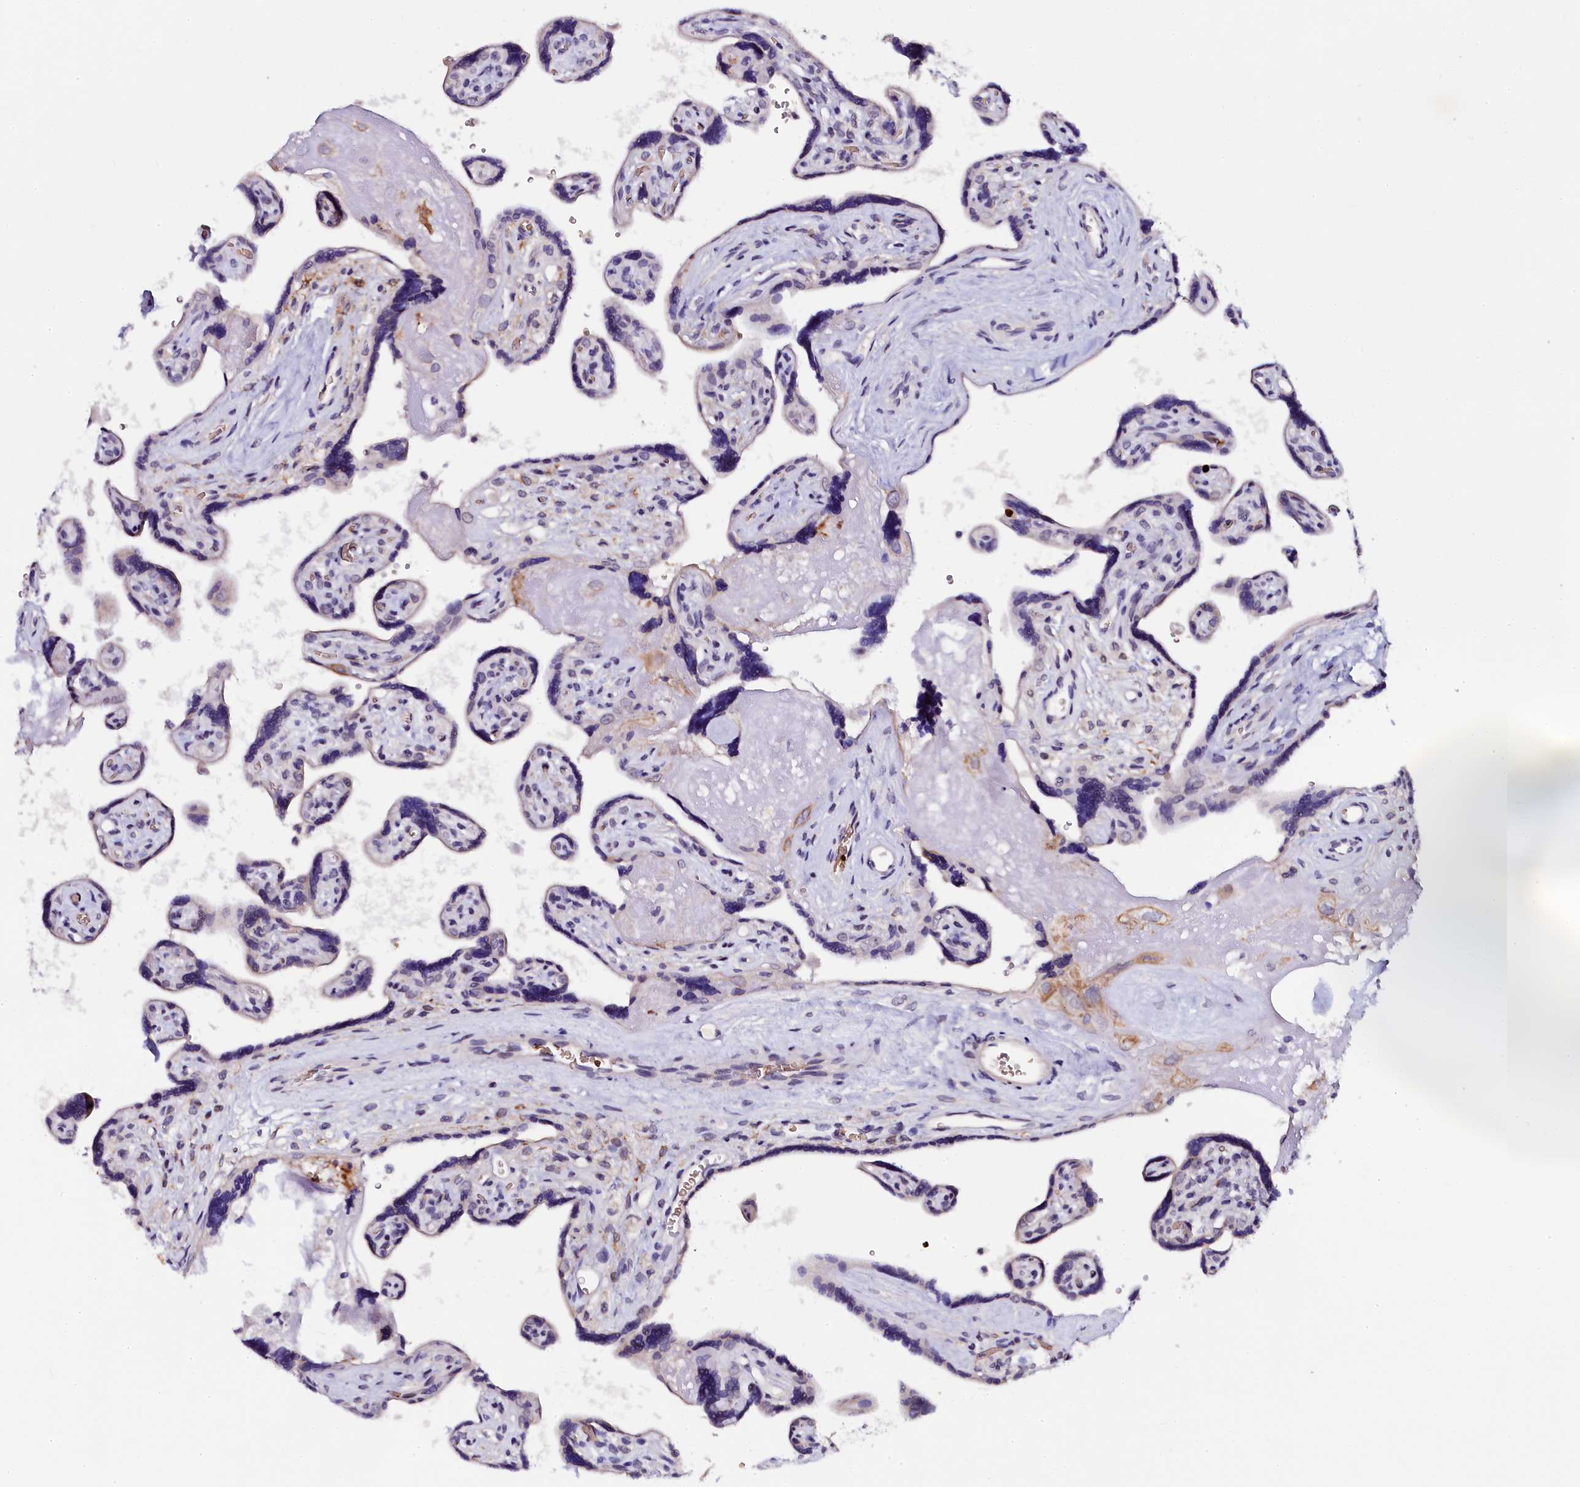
{"staining": {"intensity": "moderate", "quantity": "<25%", "location": "cytoplasmic/membranous,nuclear"}, "tissue": "placenta", "cell_type": "Trophoblastic cells", "image_type": "normal", "snomed": [{"axis": "morphology", "description": "Normal tissue, NOS"}, {"axis": "topography", "description": "Placenta"}], "caption": "Protein staining of normal placenta demonstrates moderate cytoplasmic/membranous,nuclear expression in approximately <25% of trophoblastic cells.", "gene": "CTDSPL2", "patient": {"sex": "female", "age": 39}}